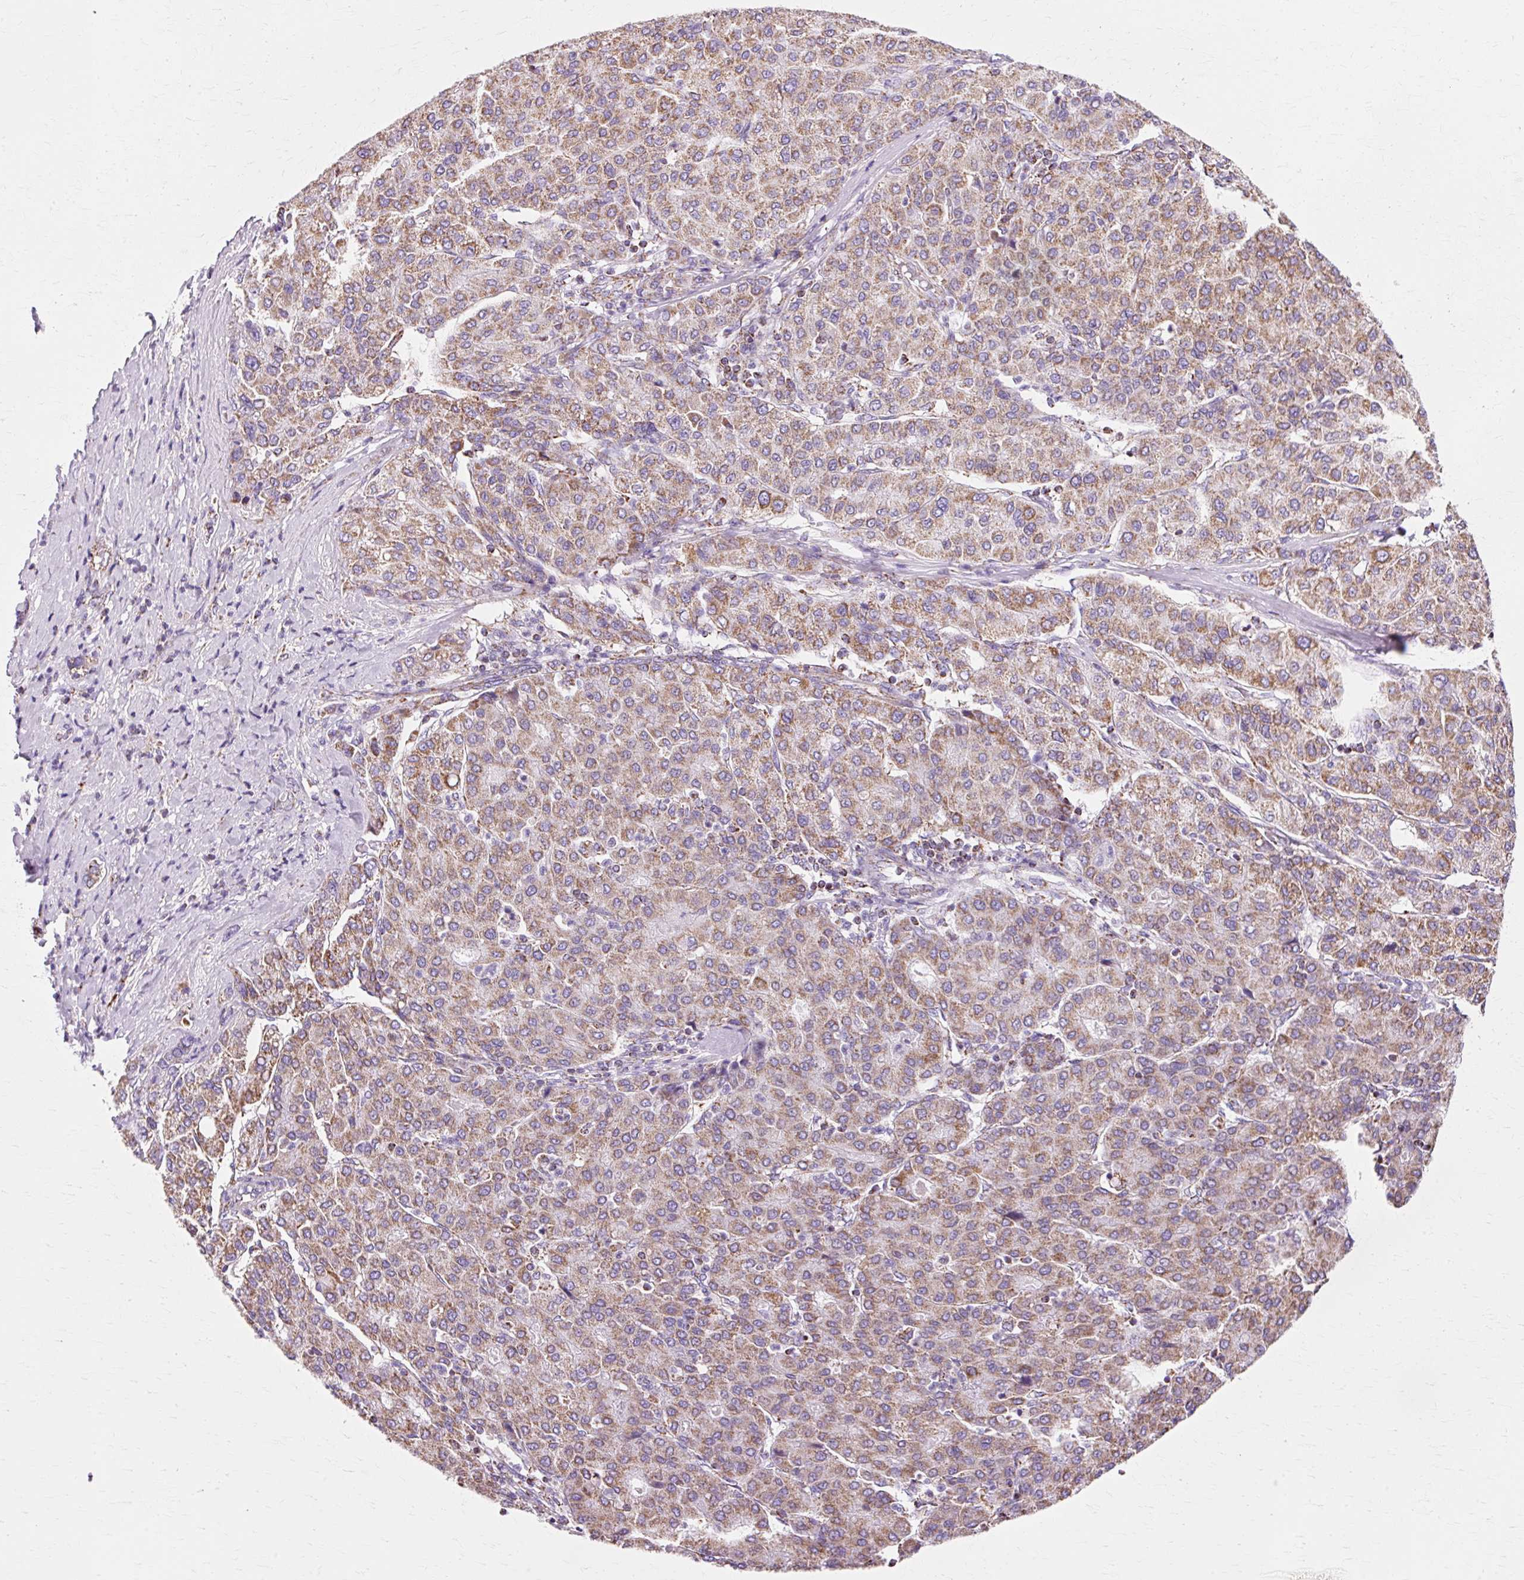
{"staining": {"intensity": "moderate", "quantity": ">75%", "location": "cytoplasmic/membranous"}, "tissue": "liver cancer", "cell_type": "Tumor cells", "image_type": "cancer", "snomed": [{"axis": "morphology", "description": "Carcinoma, Hepatocellular, NOS"}, {"axis": "topography", "description": "Liver"}], "caption": "This micrograph demonstrates immunohistochemistry staining of liver hepatocellular carcinoma, with medium moderate cytoplasmic/membranous expression in about >75% of tumor cells.", "gene": "ATP5PO", "patient": {"sex": "male", "age": 65}}